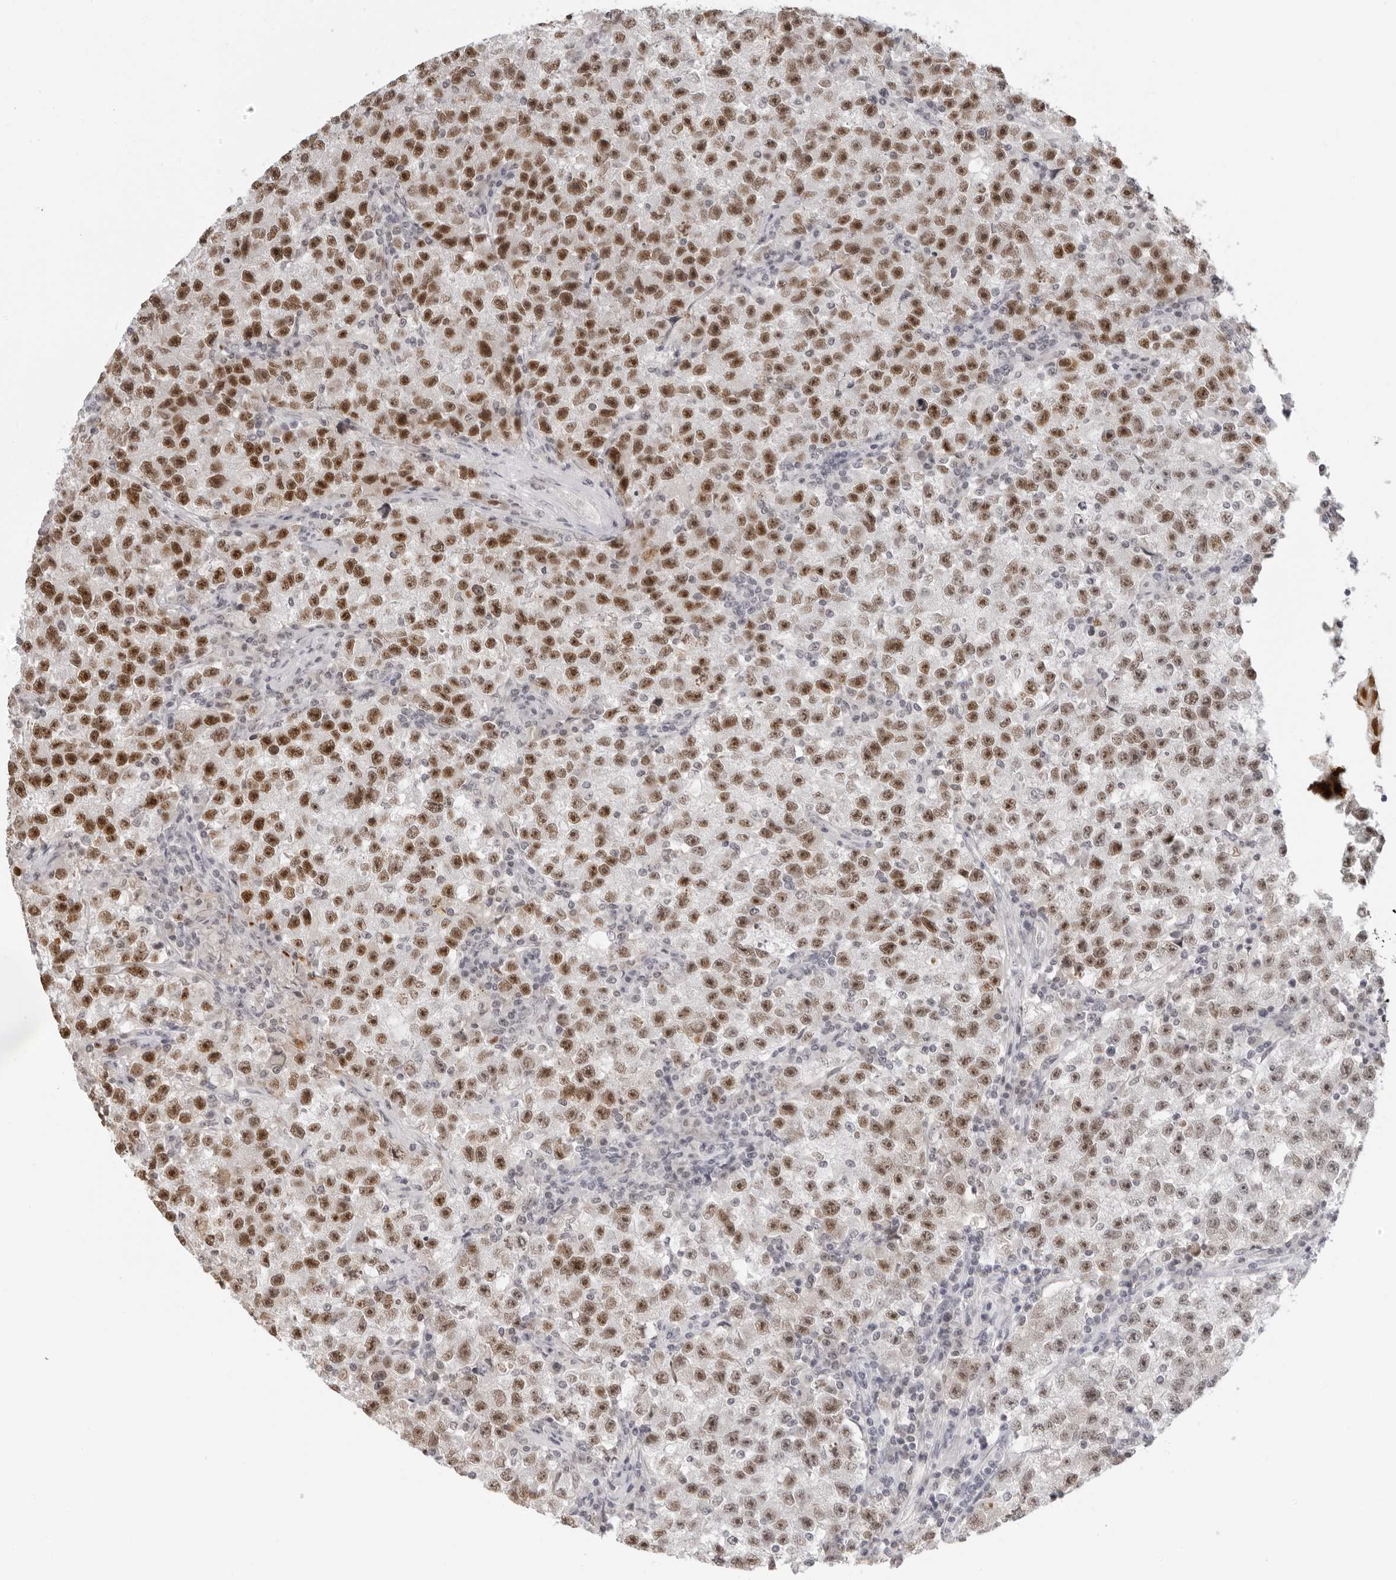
{"staining": {"intensity": "moderate", "quantity": ">75%", "location": "nuclear"}, "tissue": "testis cancer", "cell_type": "Tumor cells", "image_type": "cancer", "snomed": [{"axis": "morphology", "description": "Seminoma, NOS"}, {"axis": "topography", "description": "Testis"}], "caption": "Human testis cancer (seminoma) stained with a brown dye reveals moderate nuclear positive positivity in approximately >75% of tumor cells.", "gene": "MSH6", "patient": {"sex": "male", "age": 22}}